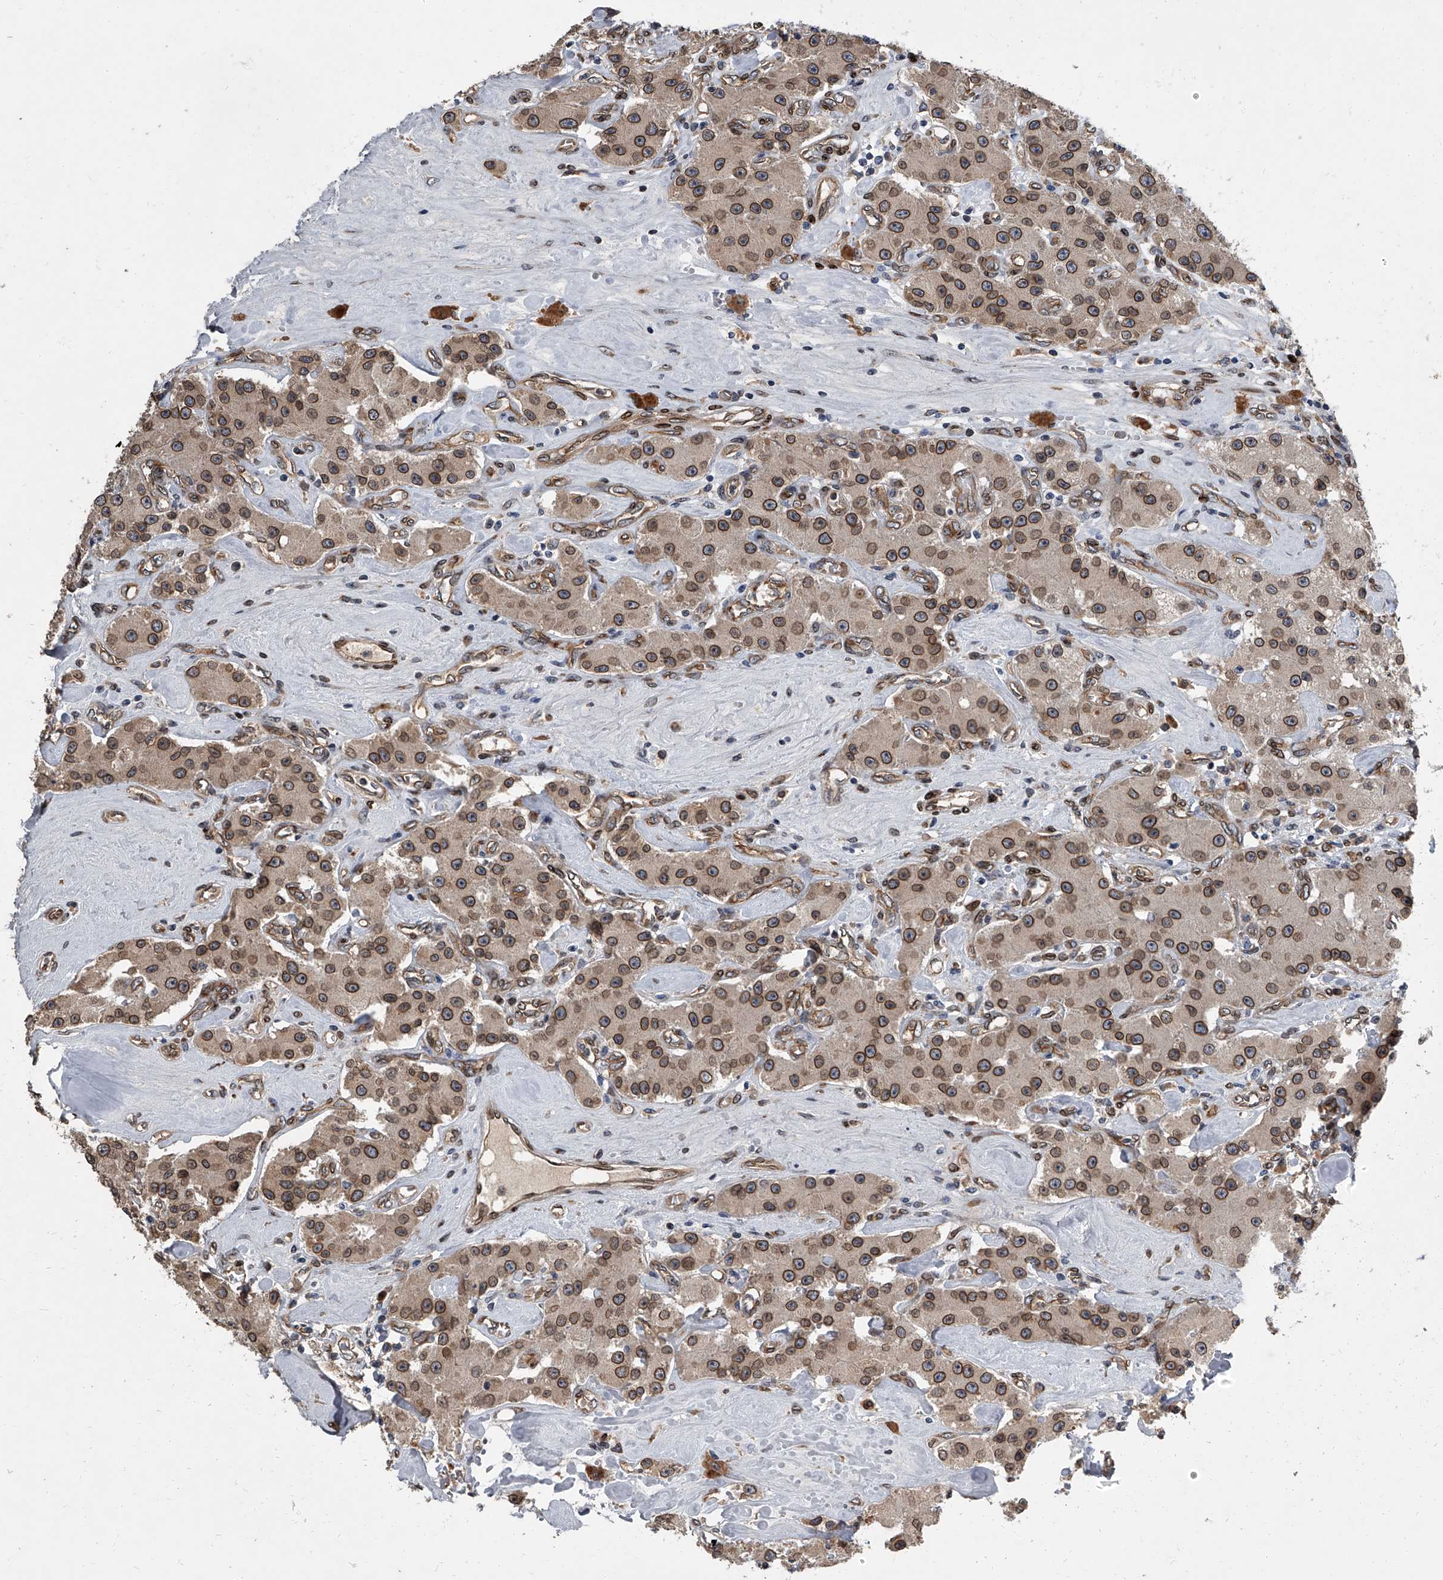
{"staining": {"intensity": "moderate", "quantity": ">75%", "location": "cytoplasmic/membranous,nuclear"}, "tissue": "carcinoid", "cell_type": "Tumor cells", "image_type": "cancer", "snomed": [{"axis": "morphology", "description": "Carcinoid, malignant, NOS"}, {"axis": "topography", "description": "Pancreas"}], "caption": "There is medium levels of moderate cytoplasmic/membranous and nuclear expression in tumor cells of carcinoid, as demonstrated by immunohistochemical staining (brown color).", "gene": "LRRC8C", "patient": {"sex": "male", "age": 41}}